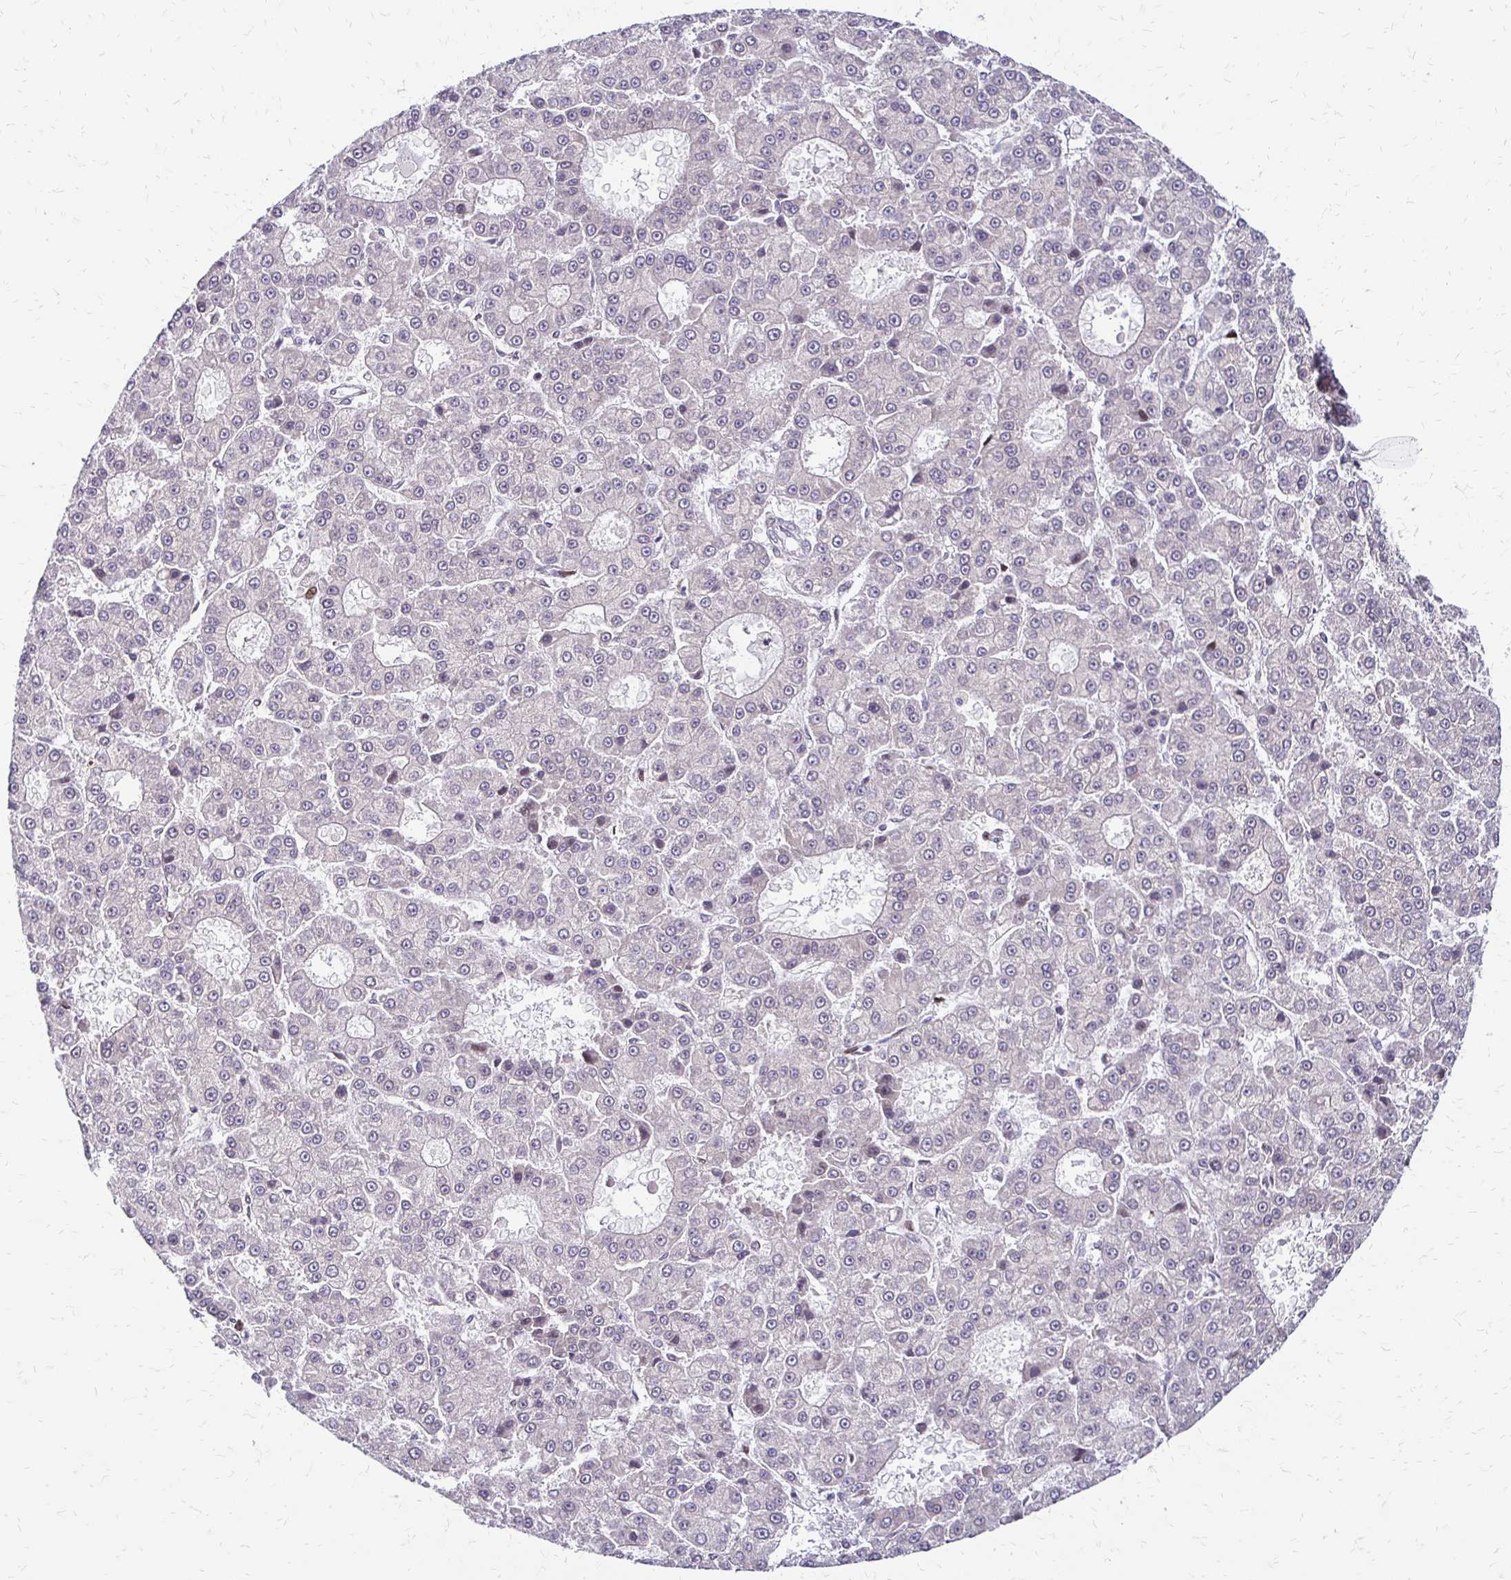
{"staining": {"intensity": "negative", "quantity": "none", "location": "none"}, "tissue": "liver cancer", "cell_type": "Tumor cells", "image_type": "cancer", "snomed": [{"axis": "morphology", "description": "Carcinoma, Hepatocellular, NOS"}, {"axis": "topography", "description": "Liver"}], "caption": "The image displays no staining of tumor cells in liver cancer (hepatocellular carcinoma).", "gene": "TRIR", "patient": {"sex": "male", "age": 70}}